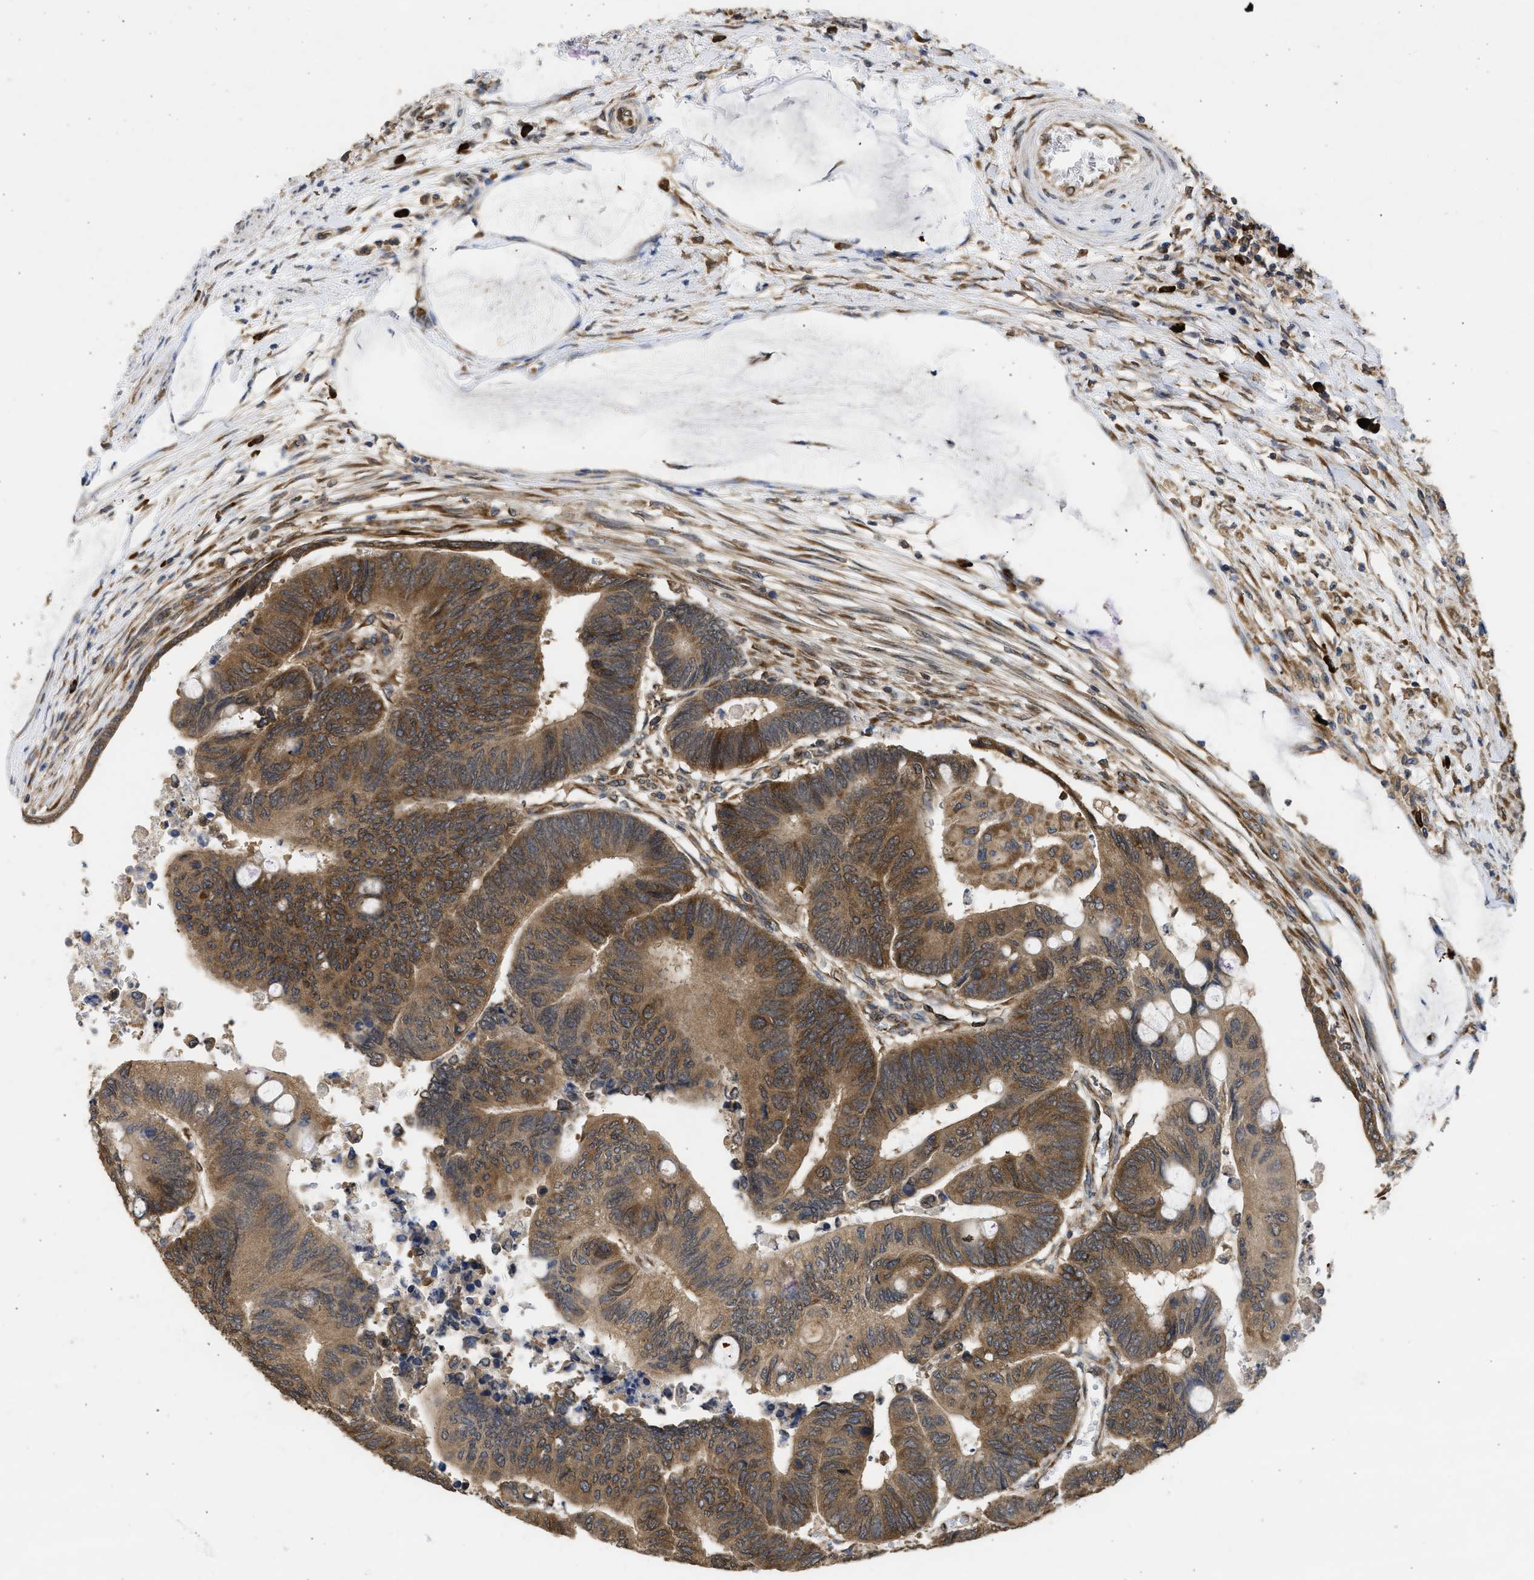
{"staining": {"intensity": "moderate", "quantity": ">75%", "location": "cytoplasmic/membranous"}, "tissue": "colorectal cancer", "cell_type": "Tumor cells", "image_type": "cancer", "snomed": [{"axis": "morphology", "description": "Normal tissue, NOS"}, {"axis": "morphology", "description": "Adenocarcinoma, NOS"}, {"axis": "topography", "description": "Rectum"}, {"axis": "topography", "description": "Peripheral nerve tissue"}], "caption": "Adenocarcinoma (colorectal) stained for a protein (brown) reveals moderate cytoplasmic/membranous positive positivity in approximately >75% of tumor cells.", "gene": "DNAJC1", "patient": {"sex": "male", "age": 92}}